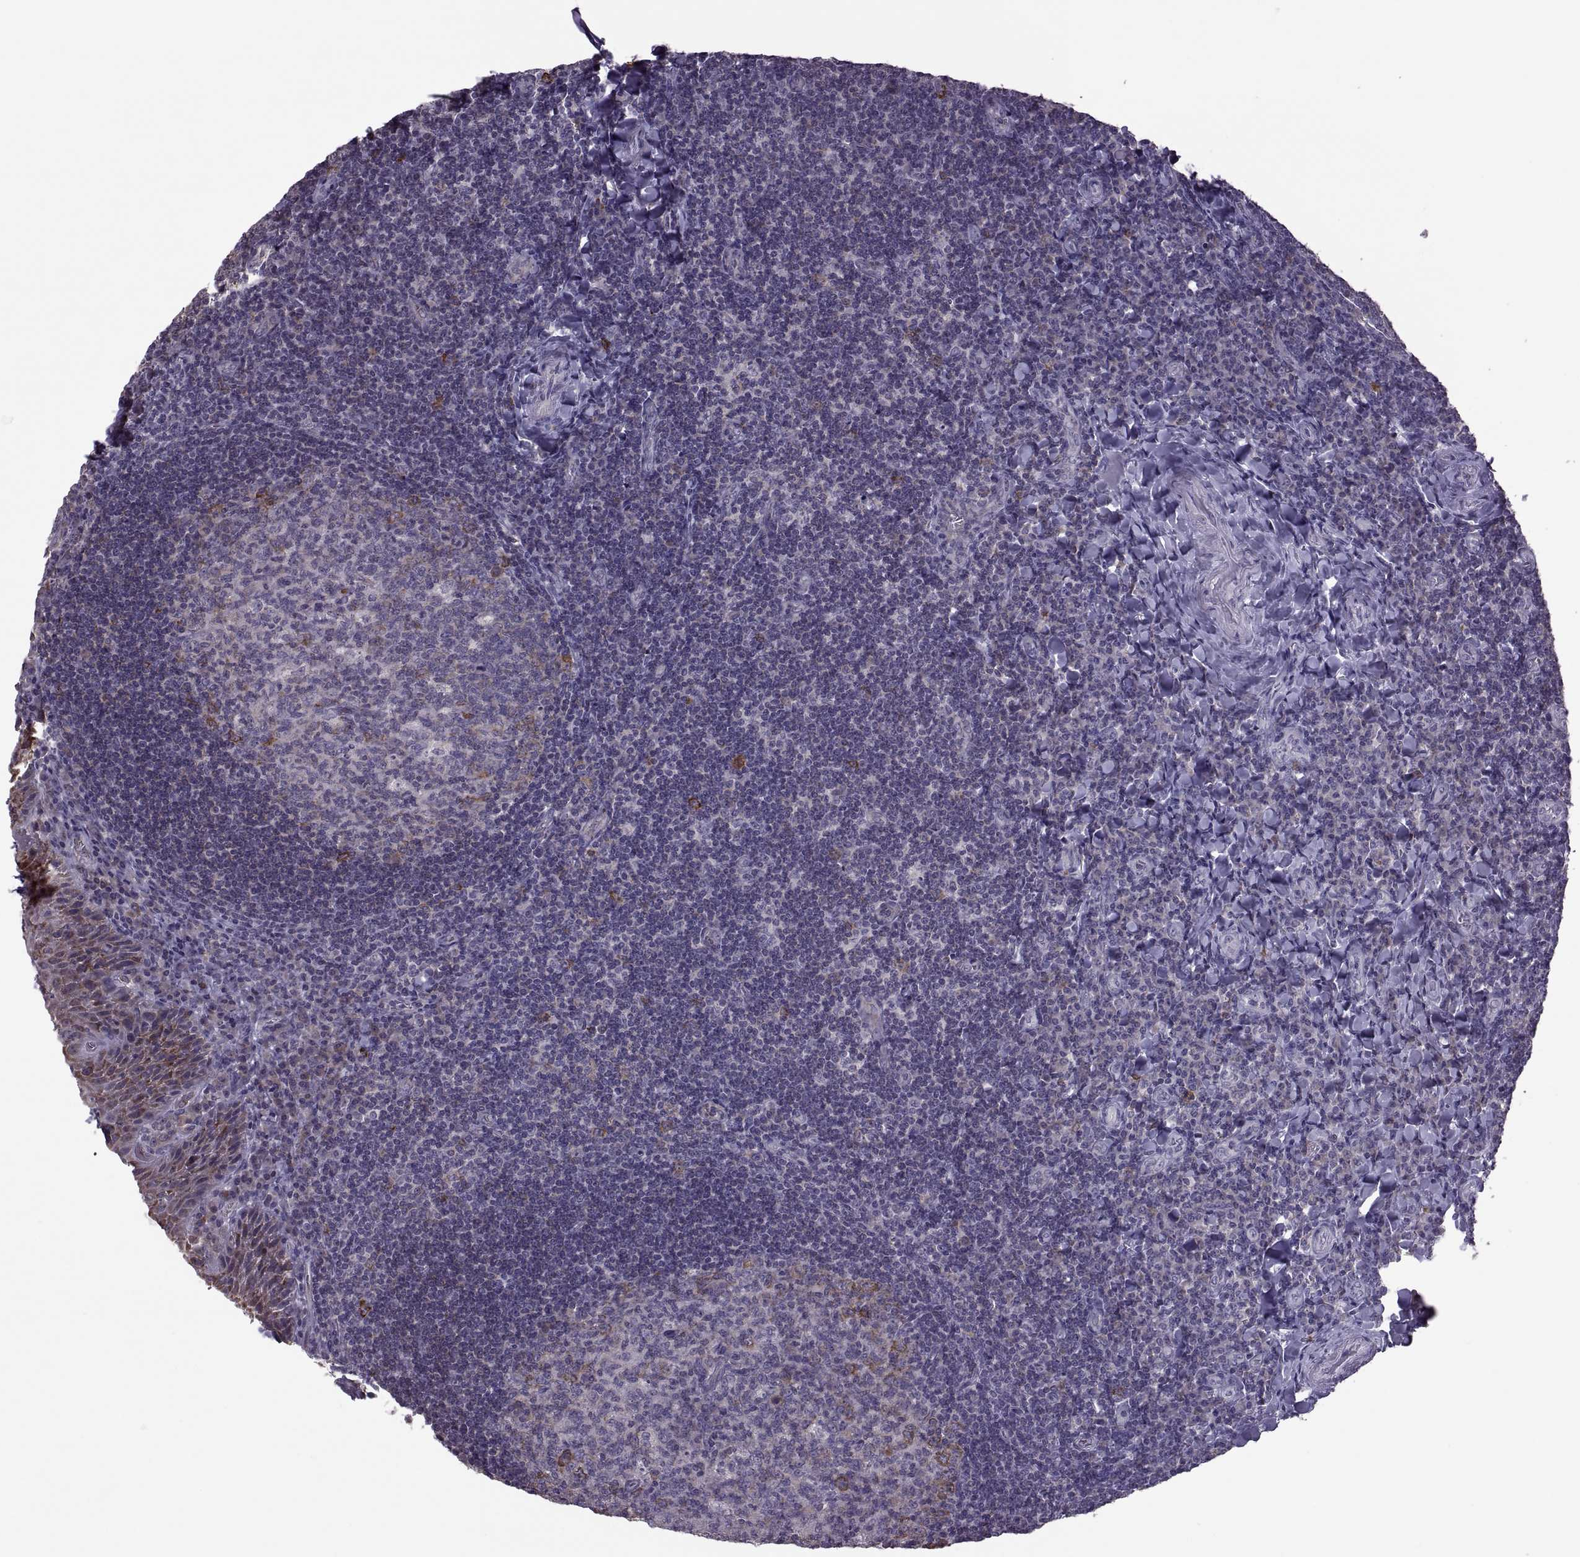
{"staining": {"intensity": "strong", "quantity": "<25%", "location": "cytoplasmic/membranous"}, "tissue": "tonsil", "cell_type": "Germinal center cells", "image_type": "normal", "snomed": [{"axis": "morphology", "description": "Normal tissue, NOS"}, {"axis": "morphology", "description": "Inflammation, NOS"}, {"axis": "topography", "description": "Tonsil"}], "caption": "This photomicrograph shows IHC staining of normal tonsil, with medium strong cytoplasmic/membranous staining in about <25% of germinal center cells.", "gene": "PABPC1", "patient": {"sex": "female", "age": 31}}